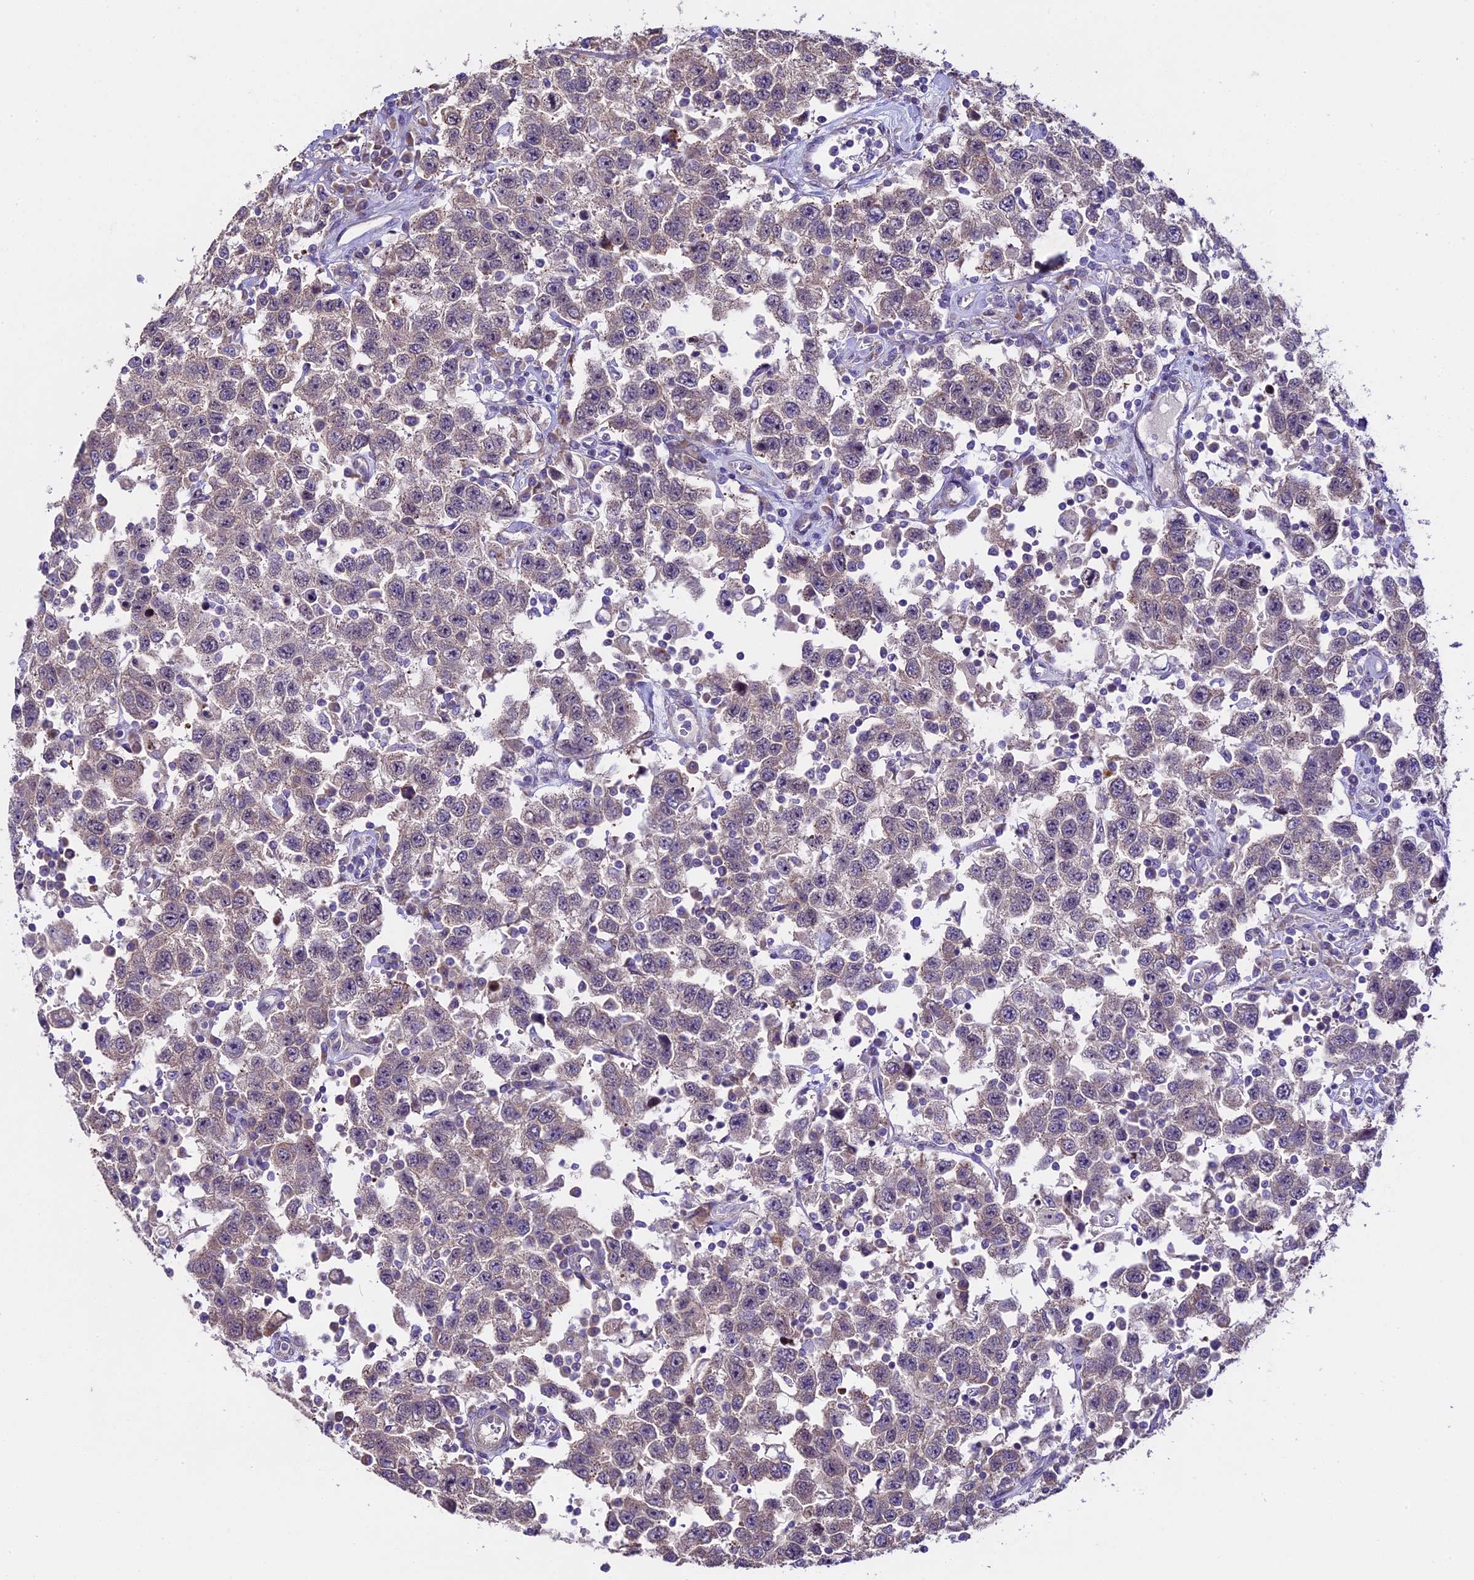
{"staining": {"intensity": "weak", "quantity": "25%-75%", "location": "cytoplasmic/membranous"}, "tissue": "testis cancer", "cell_type": "Tumor cells", "image_type": "cancer", "snomed": [{"axis": "morphology", "description": "Seminoma, NOS"}, {"axis": "topography", "description": "Testis"}], "caption": "Immunohistochemistry of human testis cancer reveals low levels of weak cytoplasmic/membranous expression in approximately 25%-75% of tumor cells.", "gene": "SPIRE1", "patient": {"sex": "male", "age": 41}}